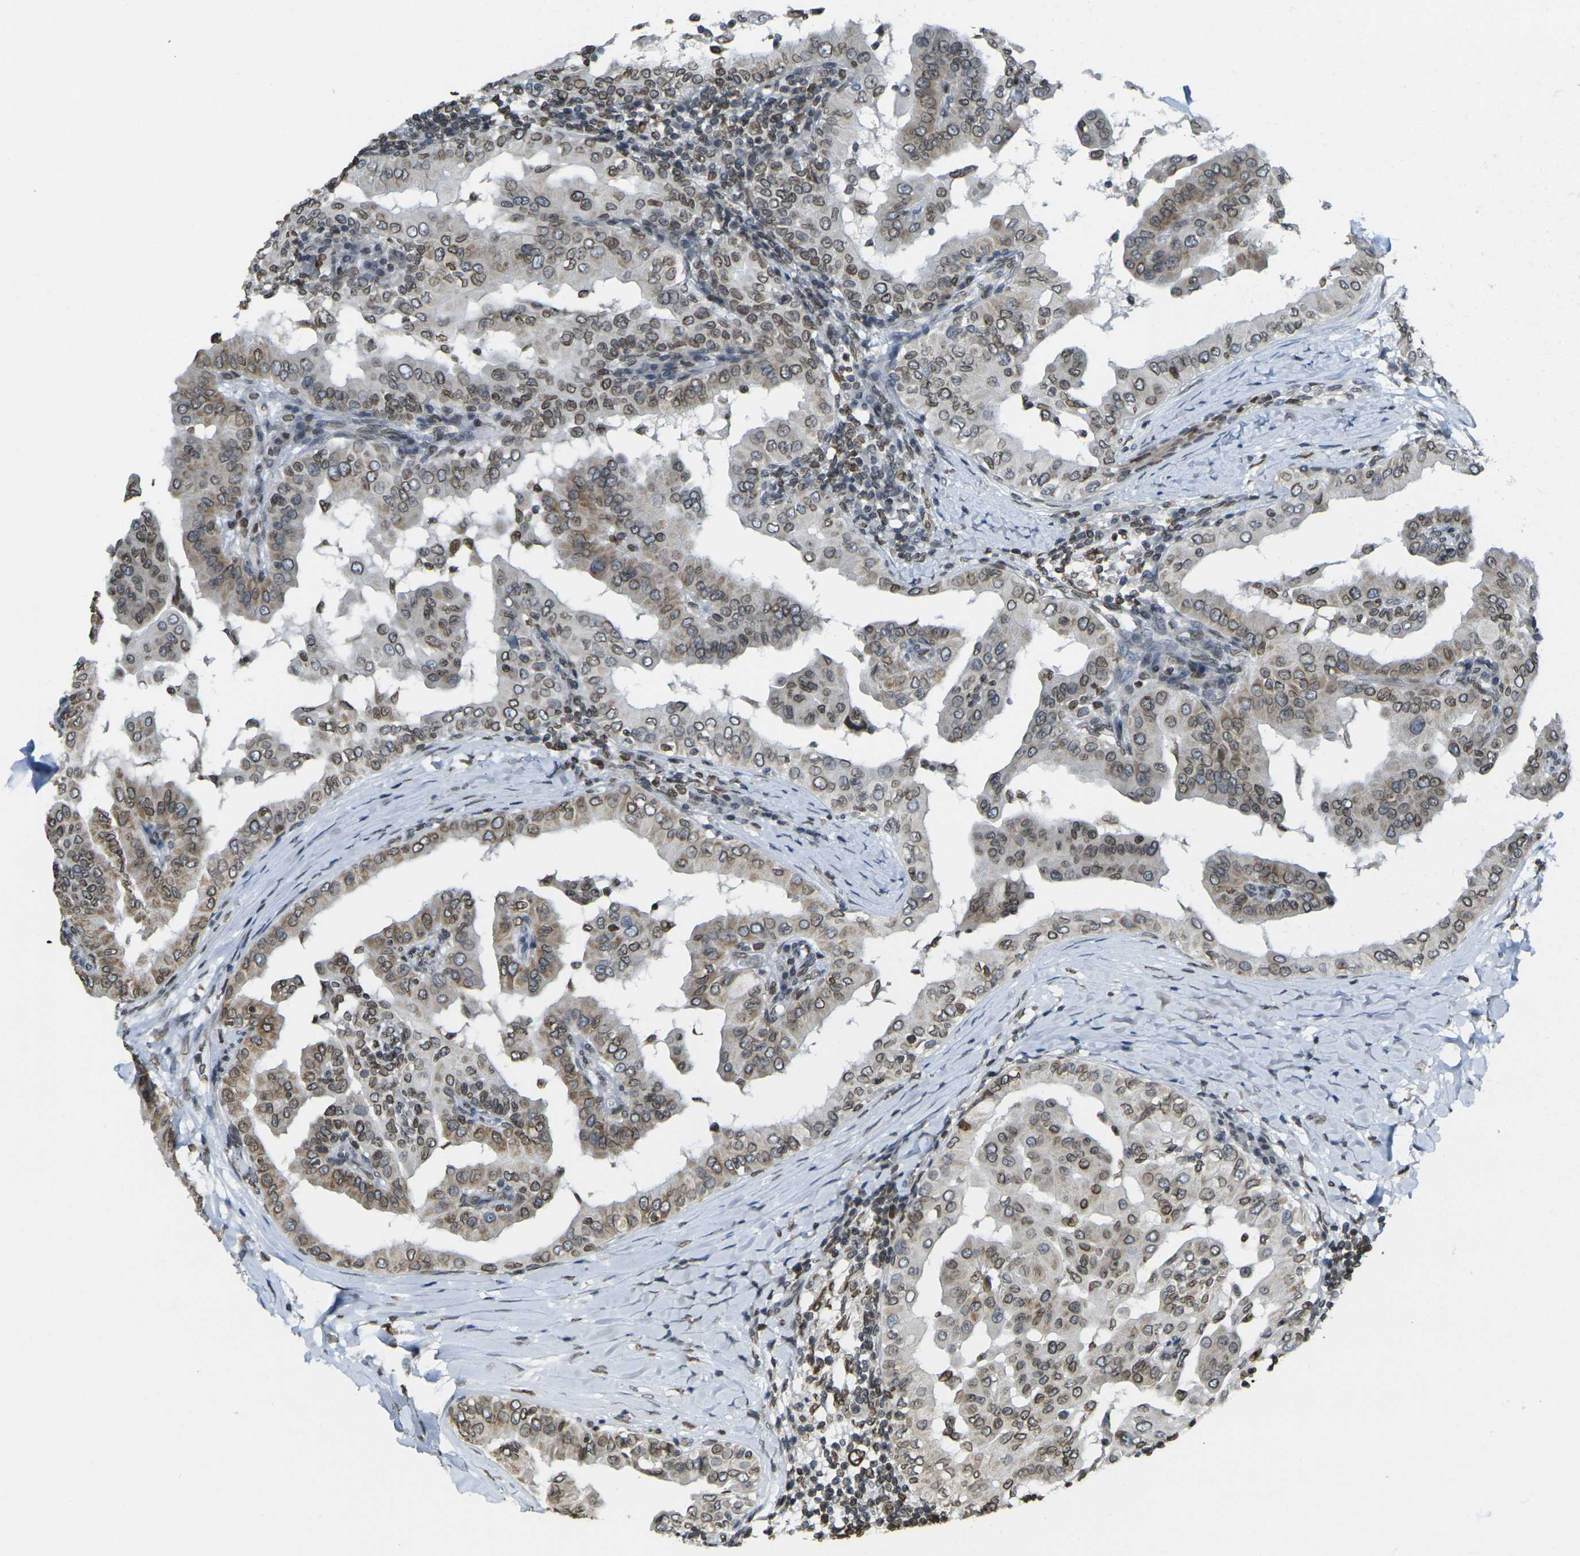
{"staining": {"intensity": "moderate", "quantity": ">75%", "location": "cytoplasmic/membranous,nuclear"}, "tissue": "thyroid cancer", "cell_type": "Tumor cells", "image_type": "cancer", "snomed": [{"axis": "morphology", "description": "Papillary adenocarcinoma, NOS"}, {"axis": "topography", "description": "Thyroid gland"}], "caption": "This is a photomicrograph of IHC staining of thyroid cancer (papillary adenocarcinoma), which shows moderate positivity in the cytoplasmic/membranous and nuclear of tumor cells.", "gene": "BRDT", "patient": {"sex": "male", "age": 33}}